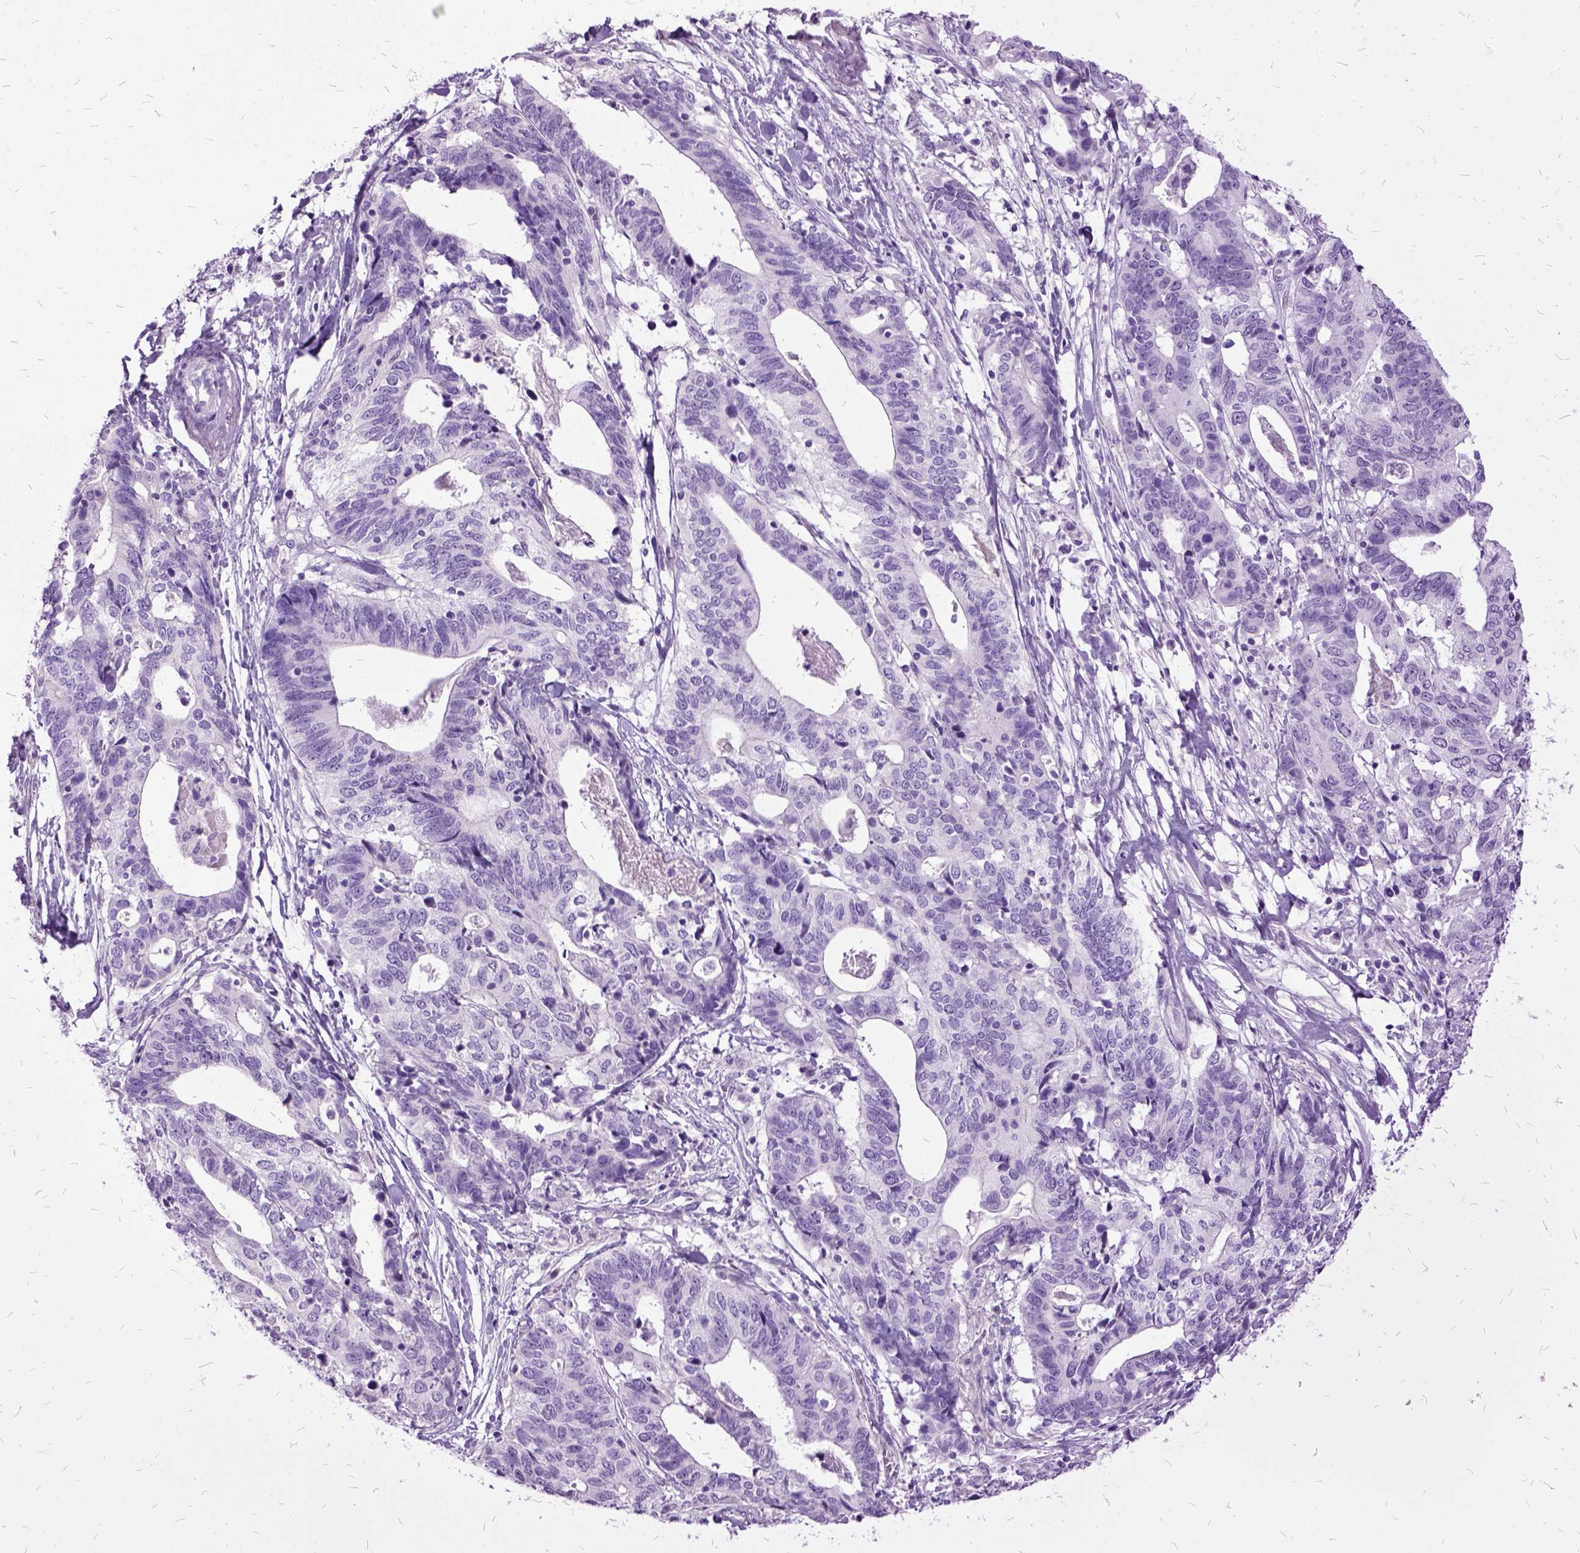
{"staining": {"intensity": "negative", "quantity": "none", "location": "none"}, "tissue": "stomach cancer", "cell_type": "Tumor cells", "image_type": "cancer", "snomed": [{"axis": "morphology", "description": "Adenocarcinoma, NOS"}, {"axis": "topography", "description": "Stomach, upper"}], "caption": "IHC image of neoplastic tissue: human stomach cancer stained with DAB (3,3'-diaminobenzidine) exhibits no significant protein staining in tumor cells.", "gene": "MME", "patient": {"sex": "female", "age": 67}}